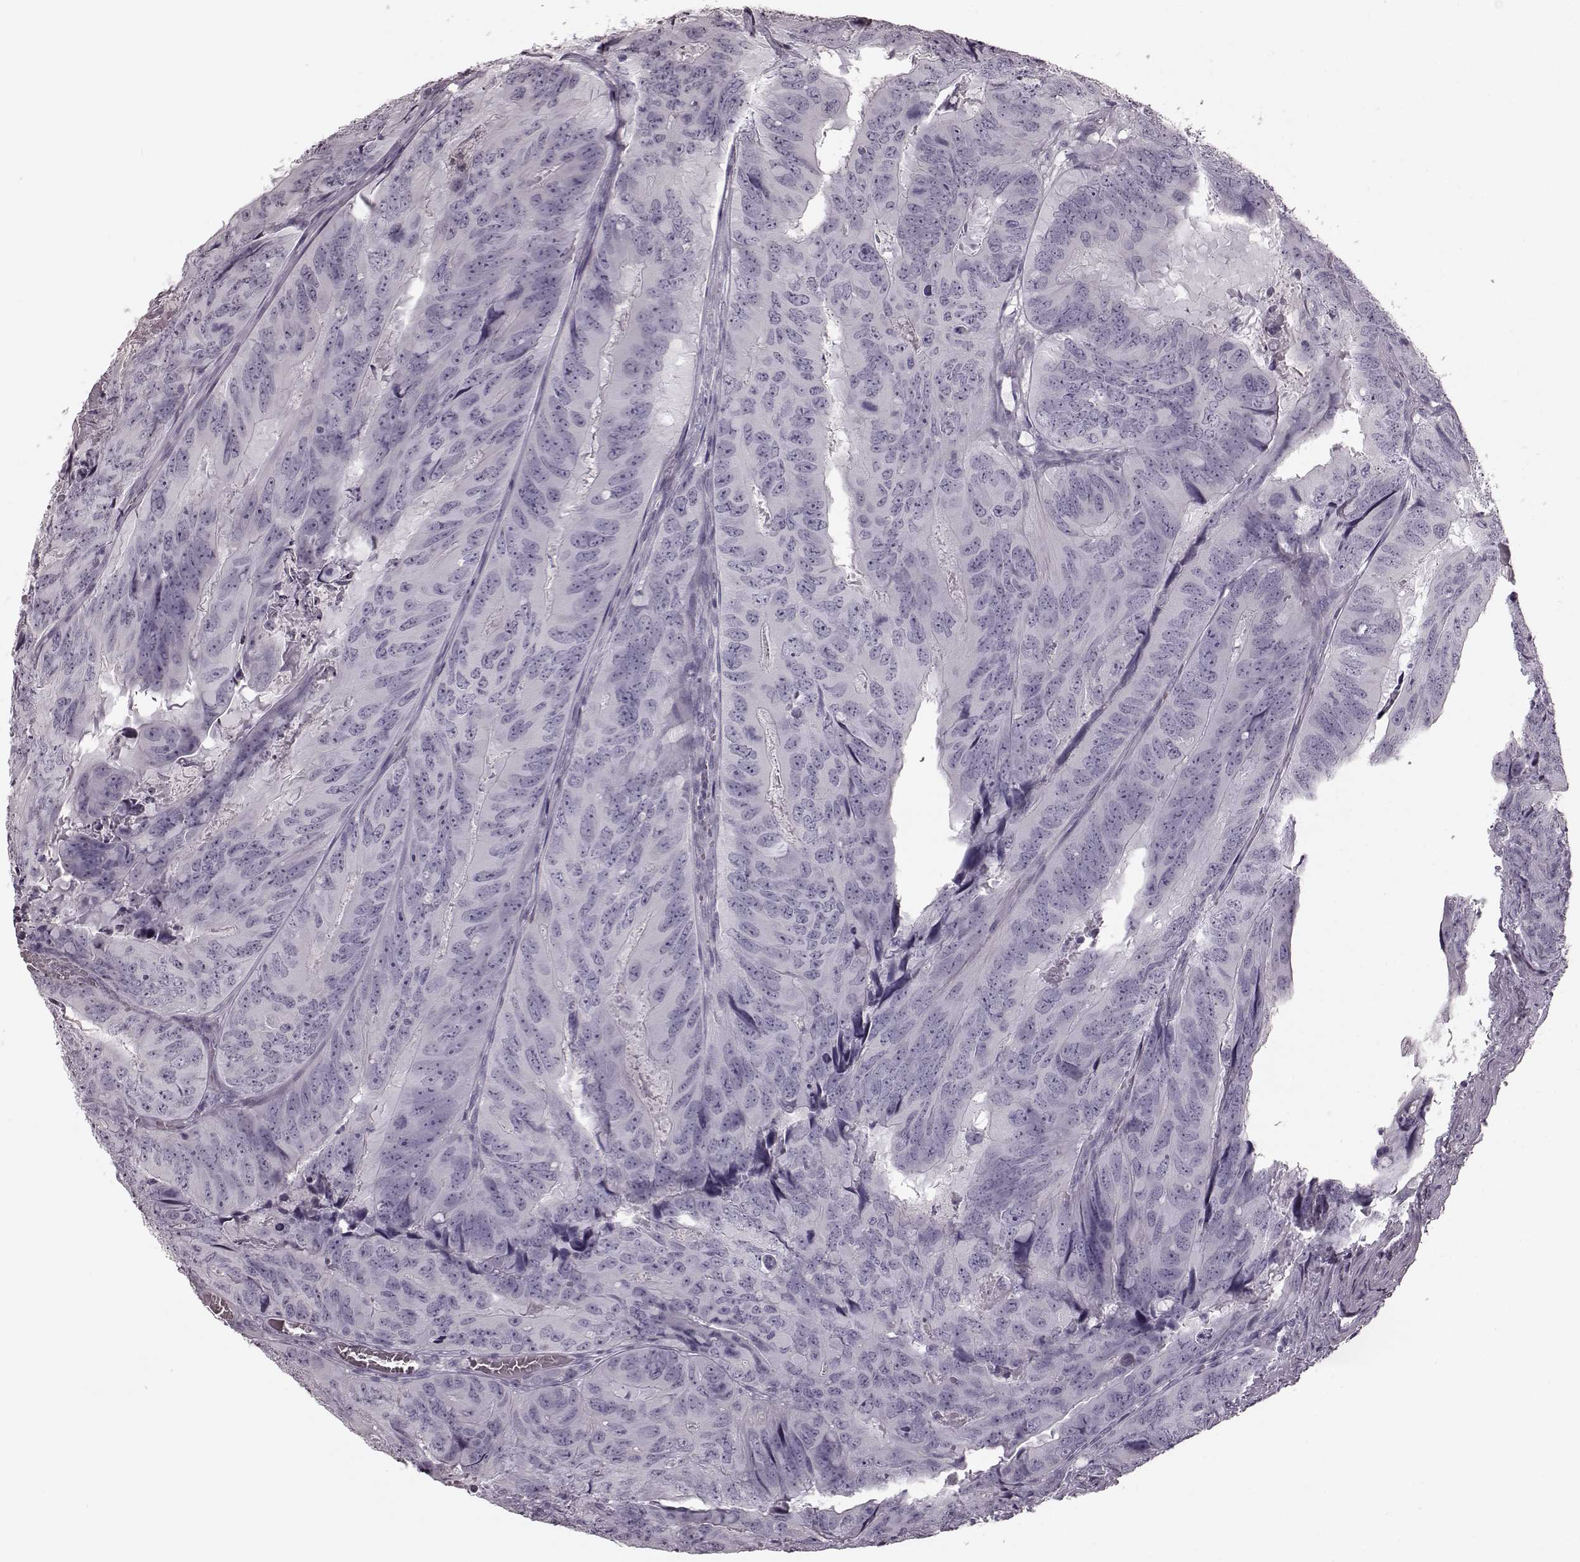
{"staining": {"intensity": "negative", "quantity": "none", "location": "none"}, "tissue": "colorectal cancer", "cell_type": "Tumor cells", "image_type": "cancer", "snomed": [{"axis": "morphology", "description": "Adenocarcinoma, NOS"}, {"axis": "topography", "description": "Colon"}], "caption": "The micrograph demonstrates no staining of tumor cells in colorectal adenocarcinoma.", "gene": "TRPM1", "patient": {"sex": "male", "age": 79}}